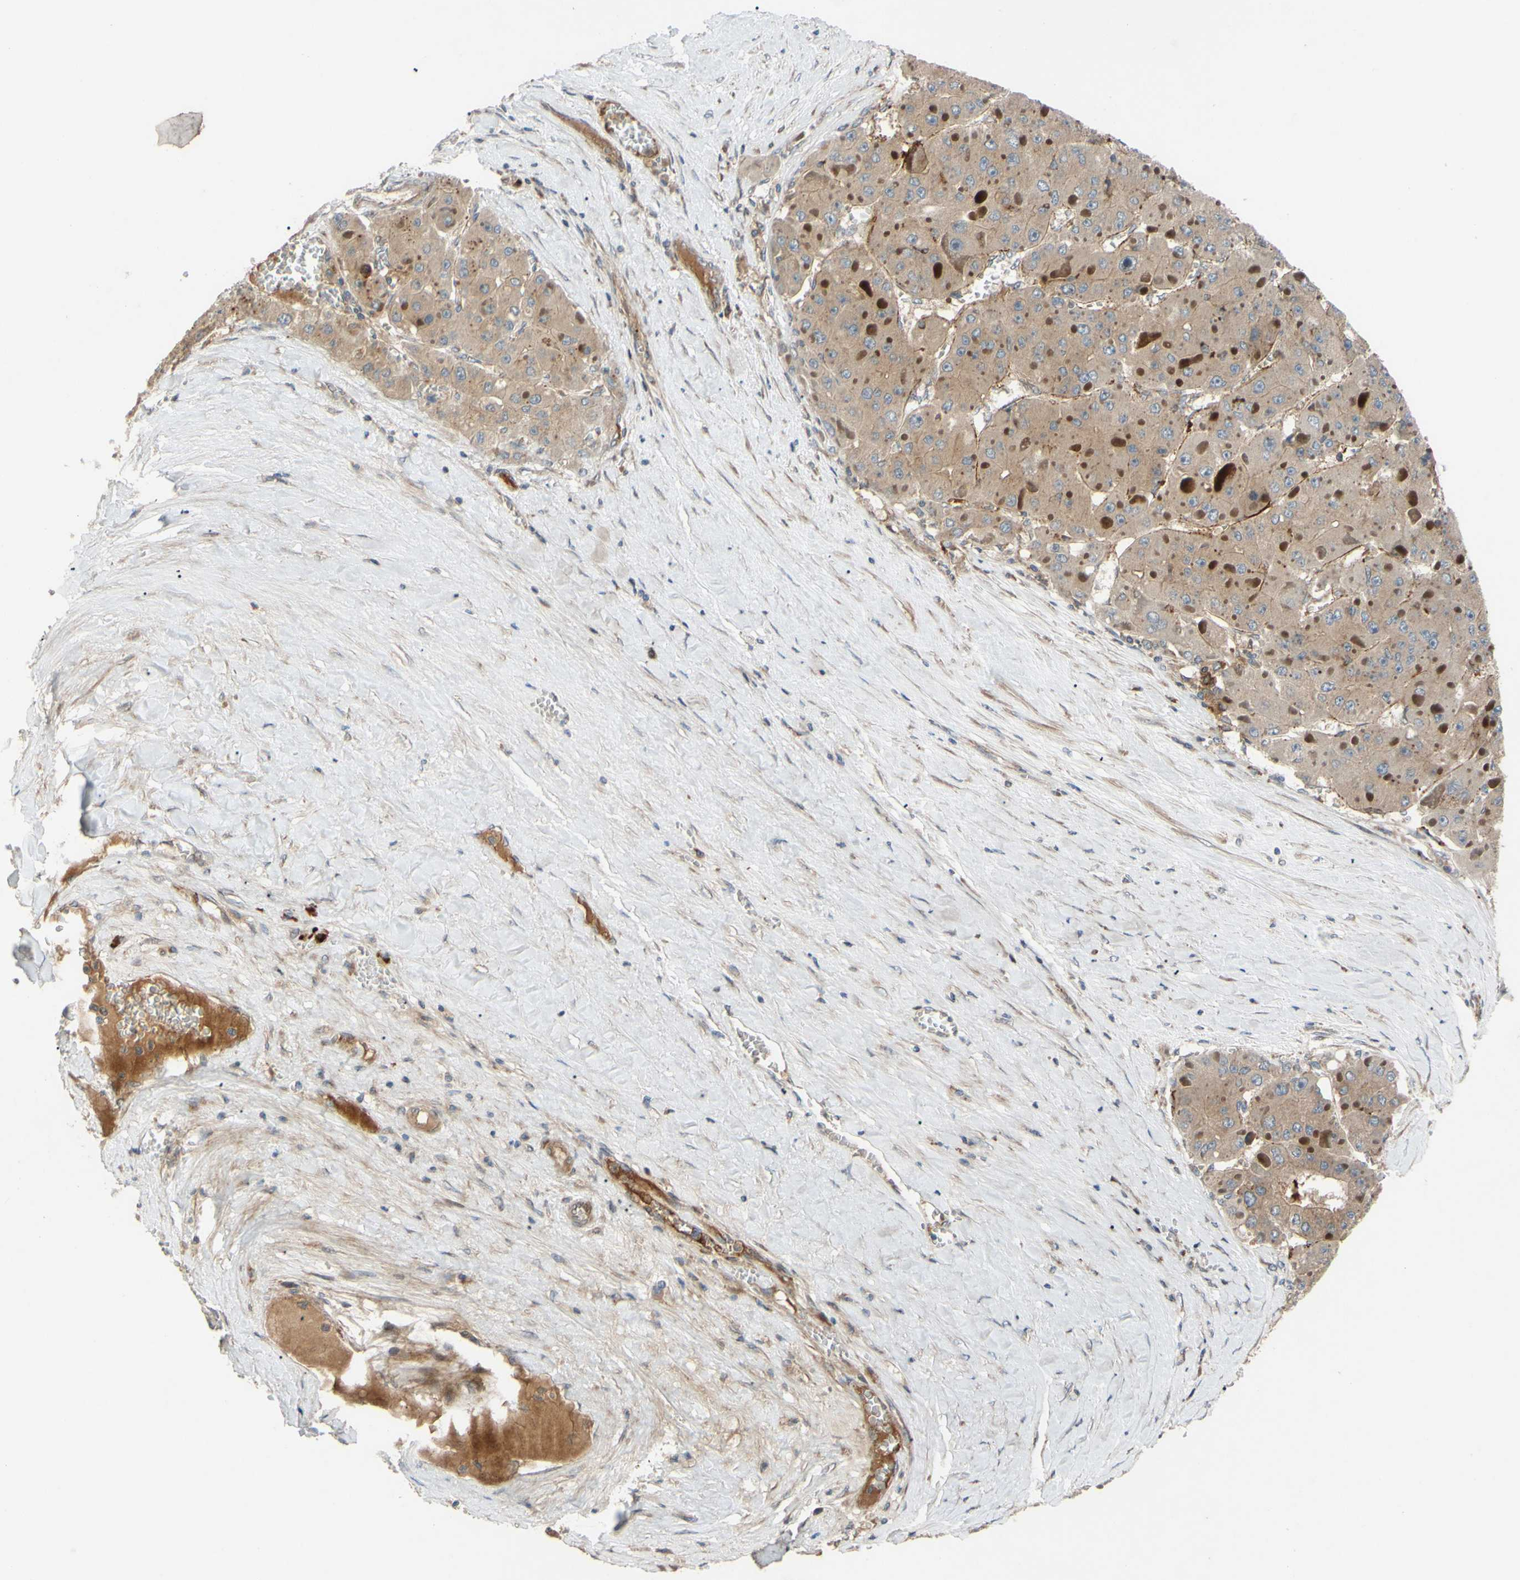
{"staining": {"intensity": "weak", "quantity": ">75%", "location": "cytoplasmic/membranous"}, "tissue": "liver cancer", "cell_type": "Tumor cells", "image_type": "cancer", "snomed": [{"axis": "morphology", "description": "Carcinoma, Hepatocellular, NOS"}, {"axis": "topography", "description": "Liver"}], "caption": "Immunohistochemistry (IHC) photomicrograph of liver cancer (hepatocellular carcinoma) stained for a protein (brown), which exhibits low levels of weak cytoplasmic/membranous staining in about >75% of tumor cells.", "gene": "SPTLC1", "patient": {"sex": "female", "age": 73}}